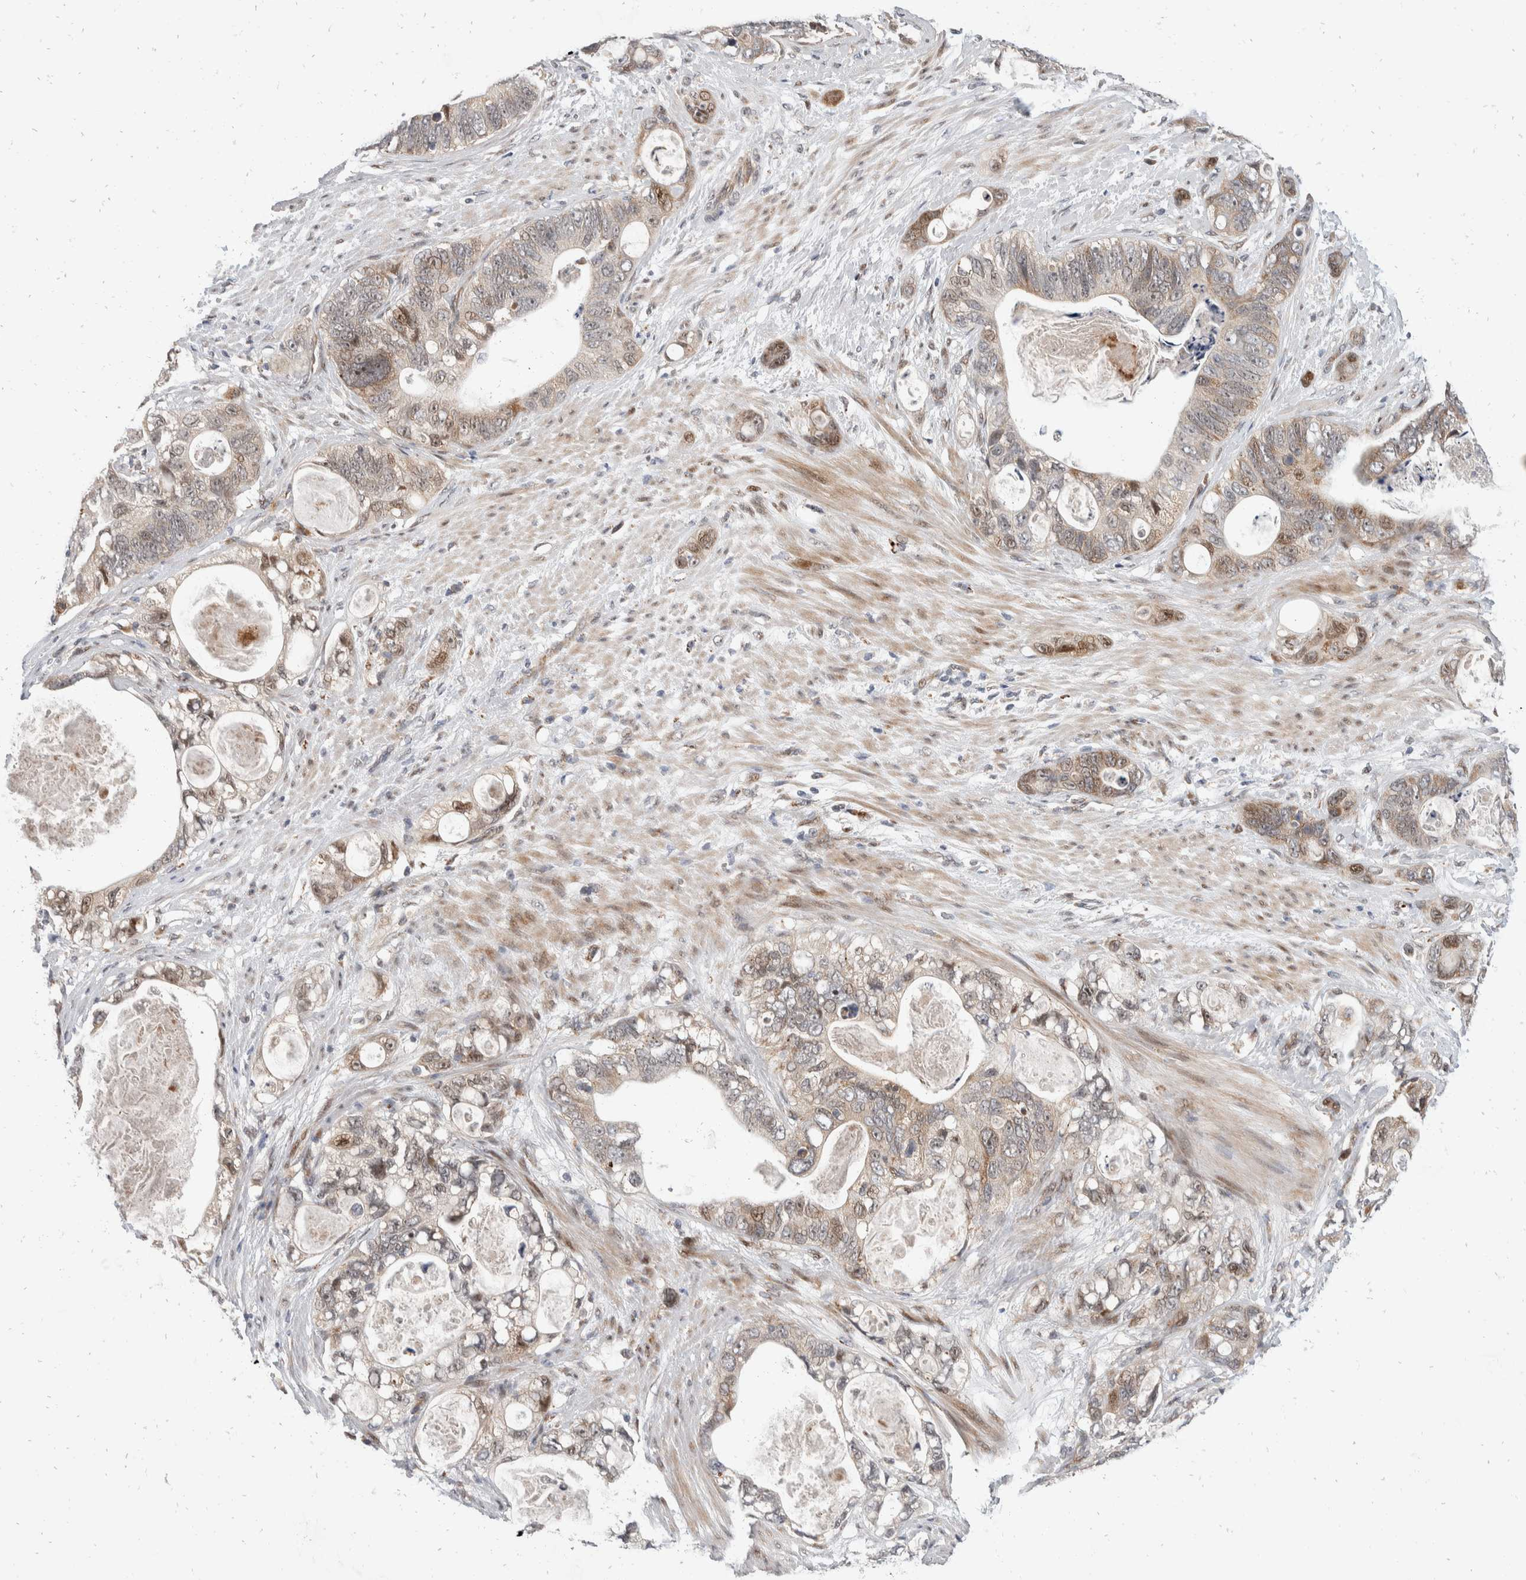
{"staining": {"intensity": "weak", "quantity": ">75%", "location": "cytoplasmic/membranous,nuclear"}, "tissue": "stomach cancer", "cell_type": "Tumor cells", "image_type": "cancer", "snomed": [{"axis": "morphology", "description": "Normal tissue, NOS"}, {"axis": "morphology", "description": "Adenocarcinoma, NOS"}, {"axis": "topography", "description": "Stomach"}], "caption": "IHC of human stomach cancer reveals low levels of weak cytoplasmic/membranous and nuclear positivity in approximately >75% of tumor cells.", "gene": "ZNF703", "patient": {"sex": "female", "age": 89}}